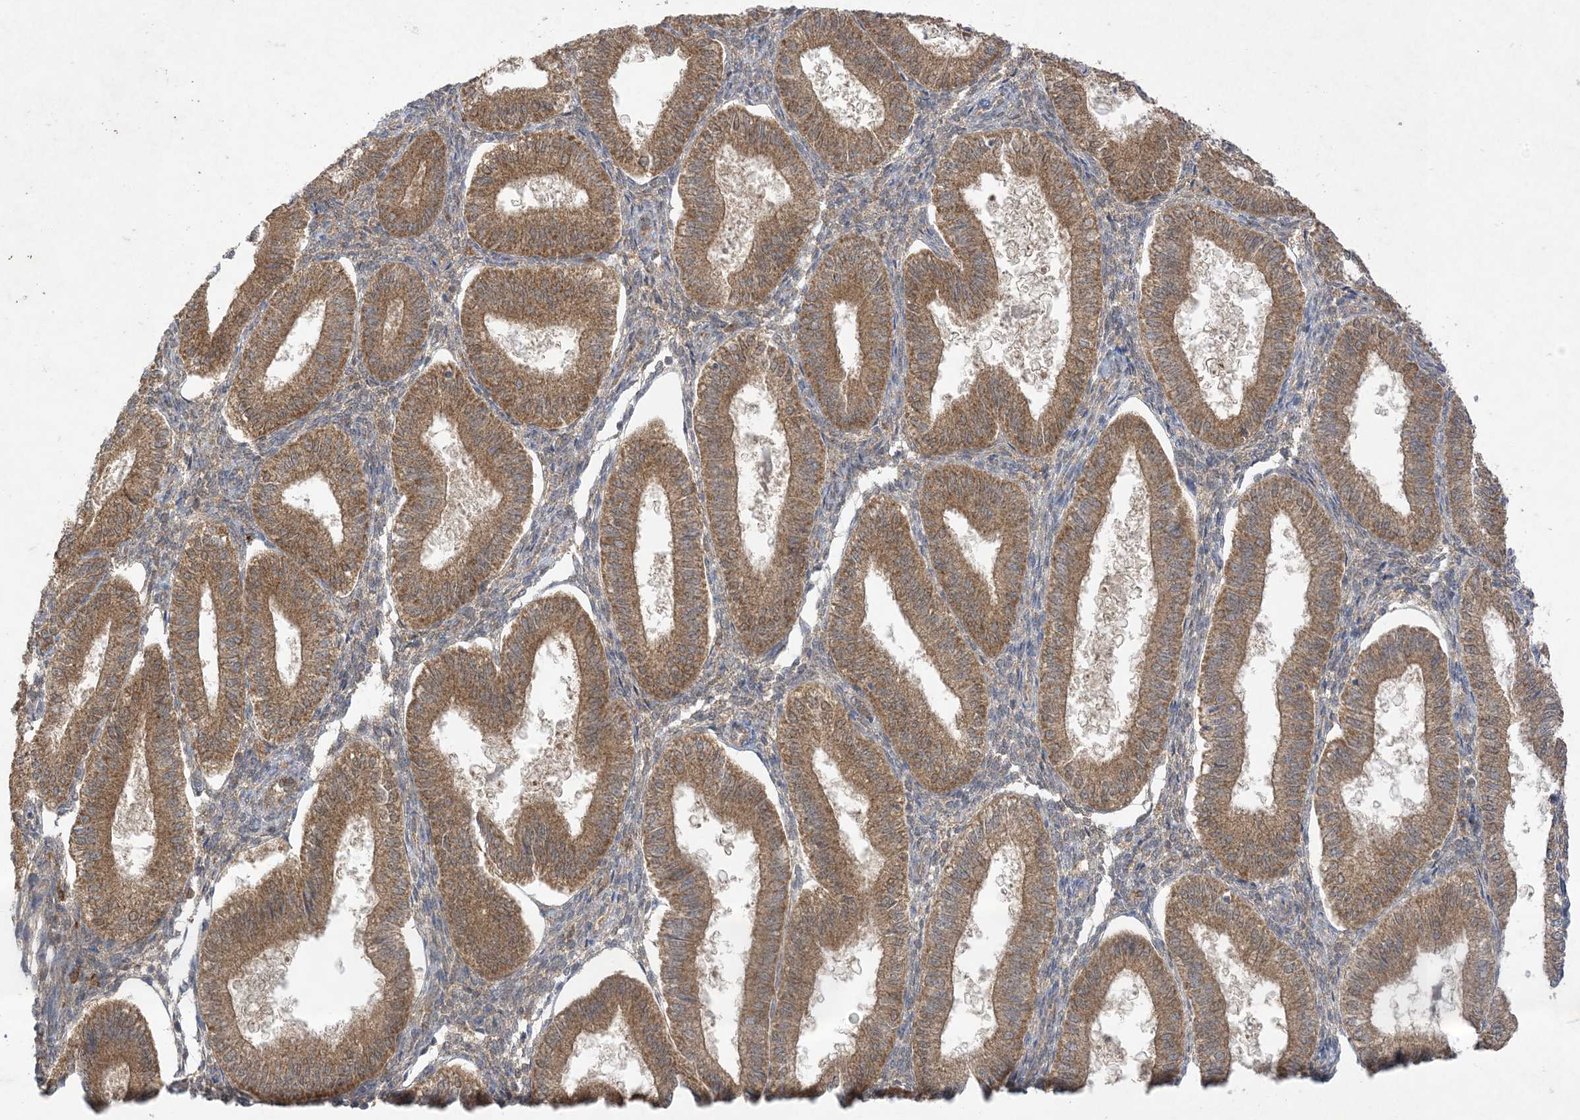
{"staining": {"intensity": "moderate", "quantity": "25%-75%", "location": "cytoplasmic/membranous"}, "tissue": "endometrium", "cell_type": "Cells in endometrial stroma", "image_type": "normal", "snomed": [{"axis": "morphology", "description": "Normal tissue, NOS"}, {"axis": "topography", "description": "Endometrium"}], "caption": "The immunohistochemical stain highlights moderate cytoplasmic/membranous staining in cells in endometrial stroma of unremarkable endometrium.", "gene": "UBE2C", "patient": {"sex": "female", "age": 39}}